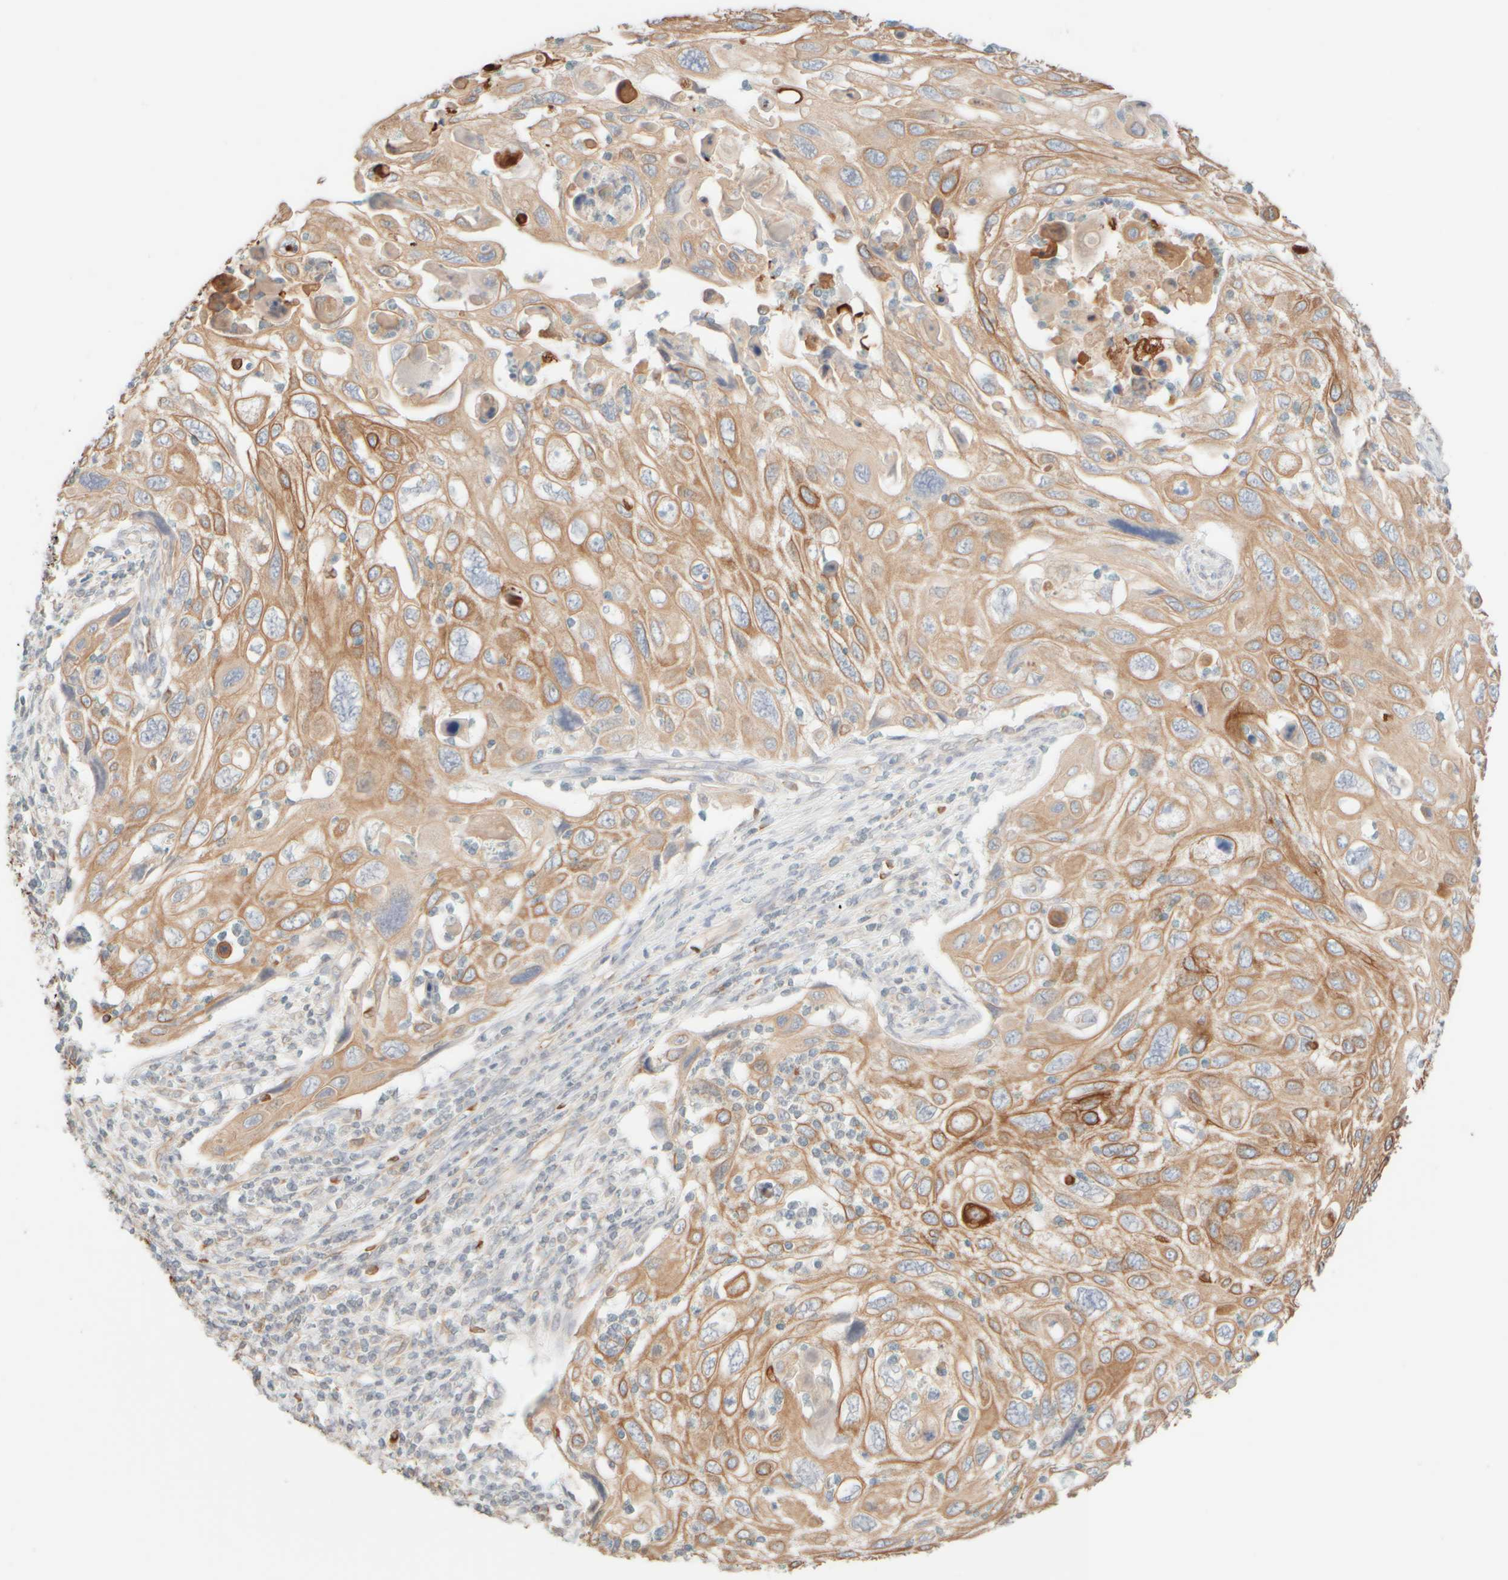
{"staining": {"intensity": "moderate", "quantity": ">75%", "location": "cytoplasmic/membranous"}, "tissue": "cervical cancer", "cell_type": "Tumor cells", "image_type": "cancer", "snomed": [{"axis": "morphology", "description": "Squamous cell carcinoma, NOS"}, {"axis": "topography", "description": "Cervix"}], "caption": "Tumor cells exhibit moderate cytoplasmic/membranous positivity in about >75% of cells in cervical squamous cell carcinoma.", "gene": "KRT15", "patient": {"sex": "female", "age": 70}}